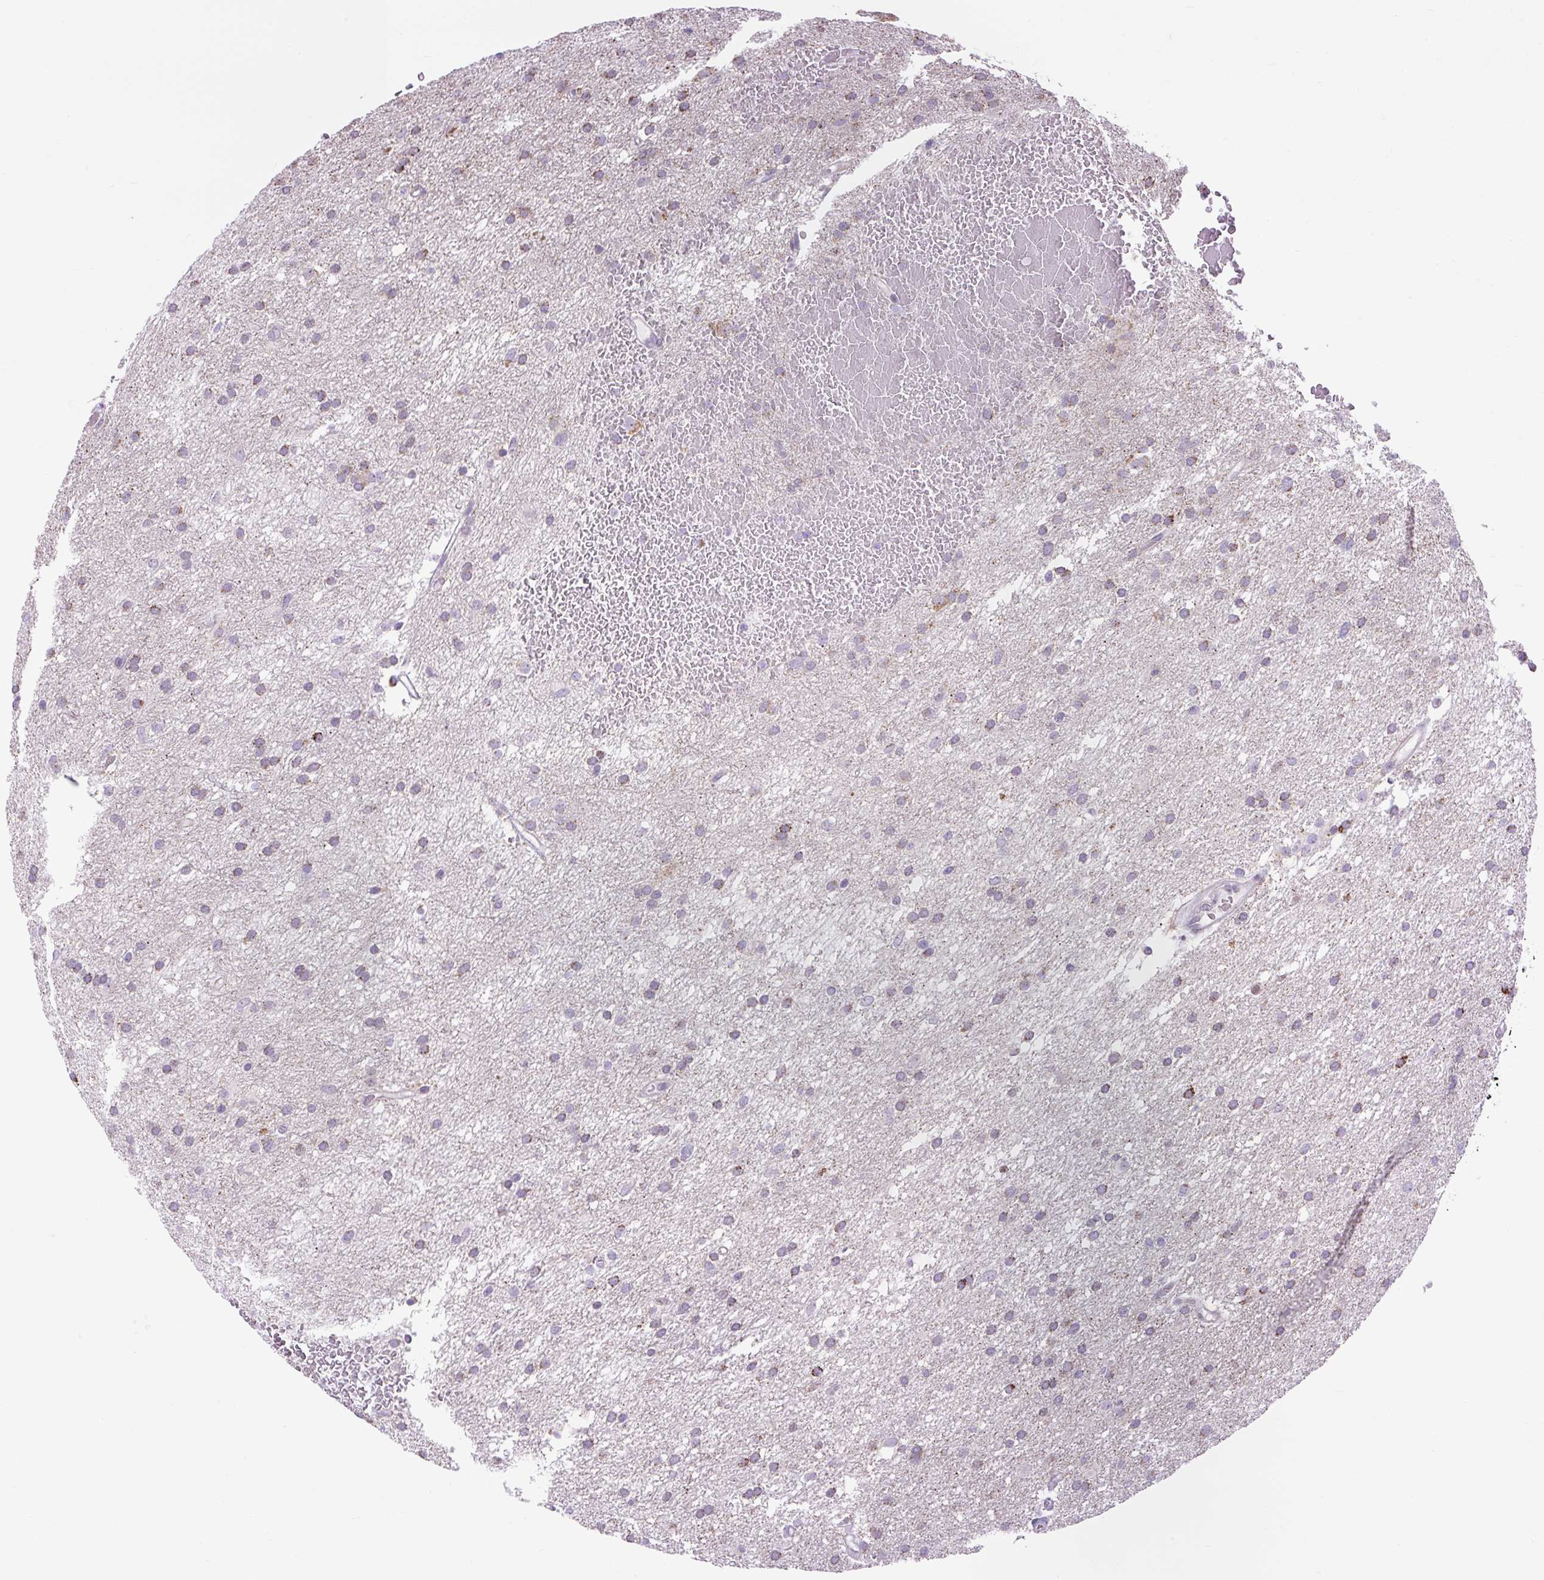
{"staining": {"intensity": "weak", "quantity": "25%-75%", "location": "cytoplasmic/membranous"}, "tissue": "glioma", "cell_type": "Tumor cells", "image_type": "cancer", "snomed": [{"axis": "morphology", "description": "Glioma, malignant, High grade"}, {"axis": "topography", "description": "Cerebral cortex"}], "caption": "A histopathology image of glioma stained for a protein shows weak cytoplasmic/membranous brown staining in tumor cells. (DAB = brown stain, brightfield microscopy at high magnification).", "gene": "SCO2", "patient": {"sex": "female", "age": 36}}